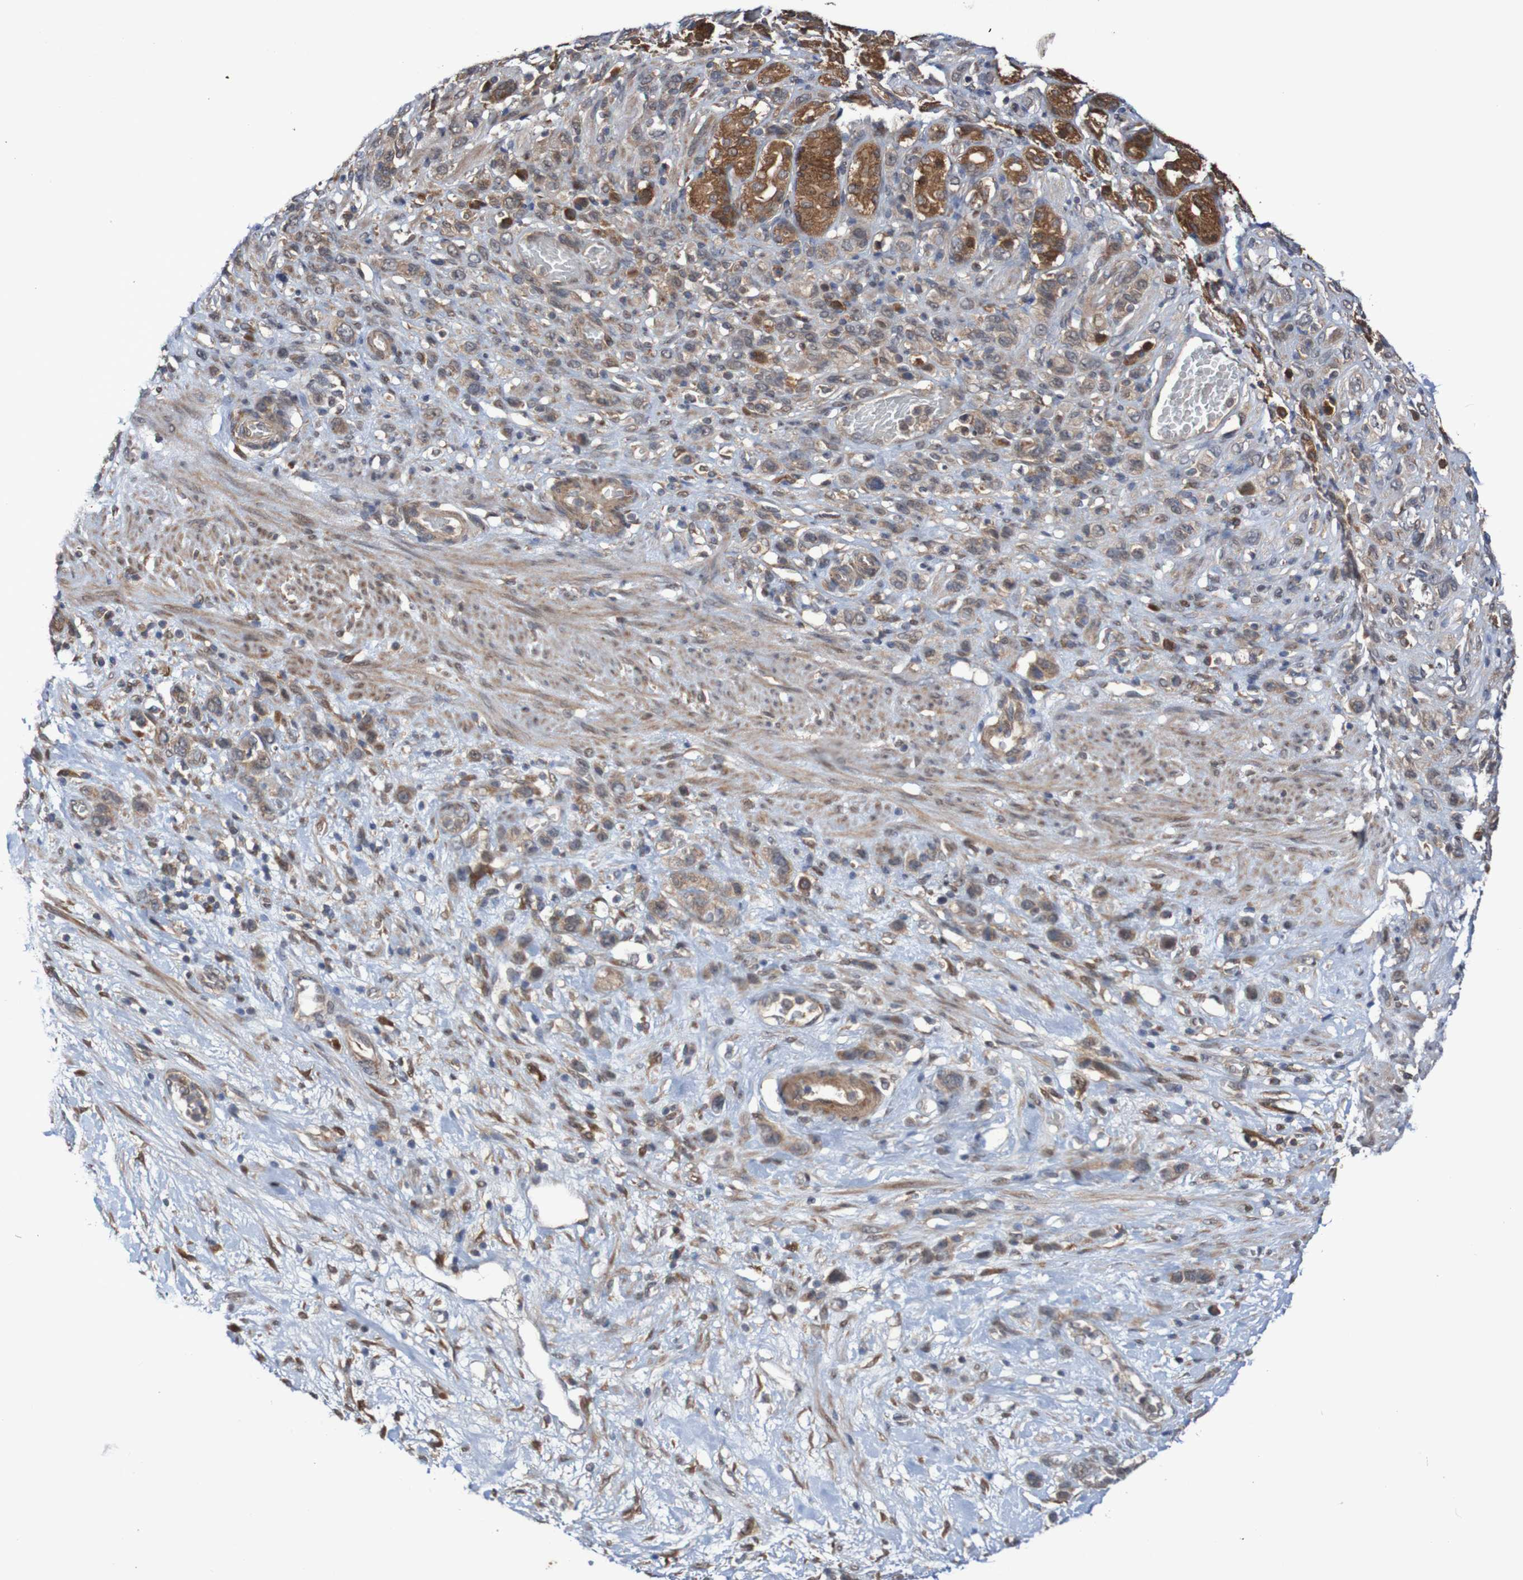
{"staining": {"intensity": "moderate", "quantity": ">75%", "location": "cytoplasmic/membranous"}, "tissue": "stomach cancer", "cell_type": "Tumor cells", "image_type": "cancer", "snomed": [{"axis": "morphology", "description": "Adenocarcinoma, NOS"}, {"axis": "morphology", "description": "Adenocarcinoma, High grade"}, {"axis": "topography", "description": "Stomach, upper"}, {"axis": "topography", "description": "Stomach, lower"}], "caption": "Tumor cells reveal medium levels of moderate cytoplasmic/membranous positivity in about >75% of cells in human stomach cancer (adenocarcinoma).", "gene": "PHPT1", "patient": {"sex": "female", "age": 65}}